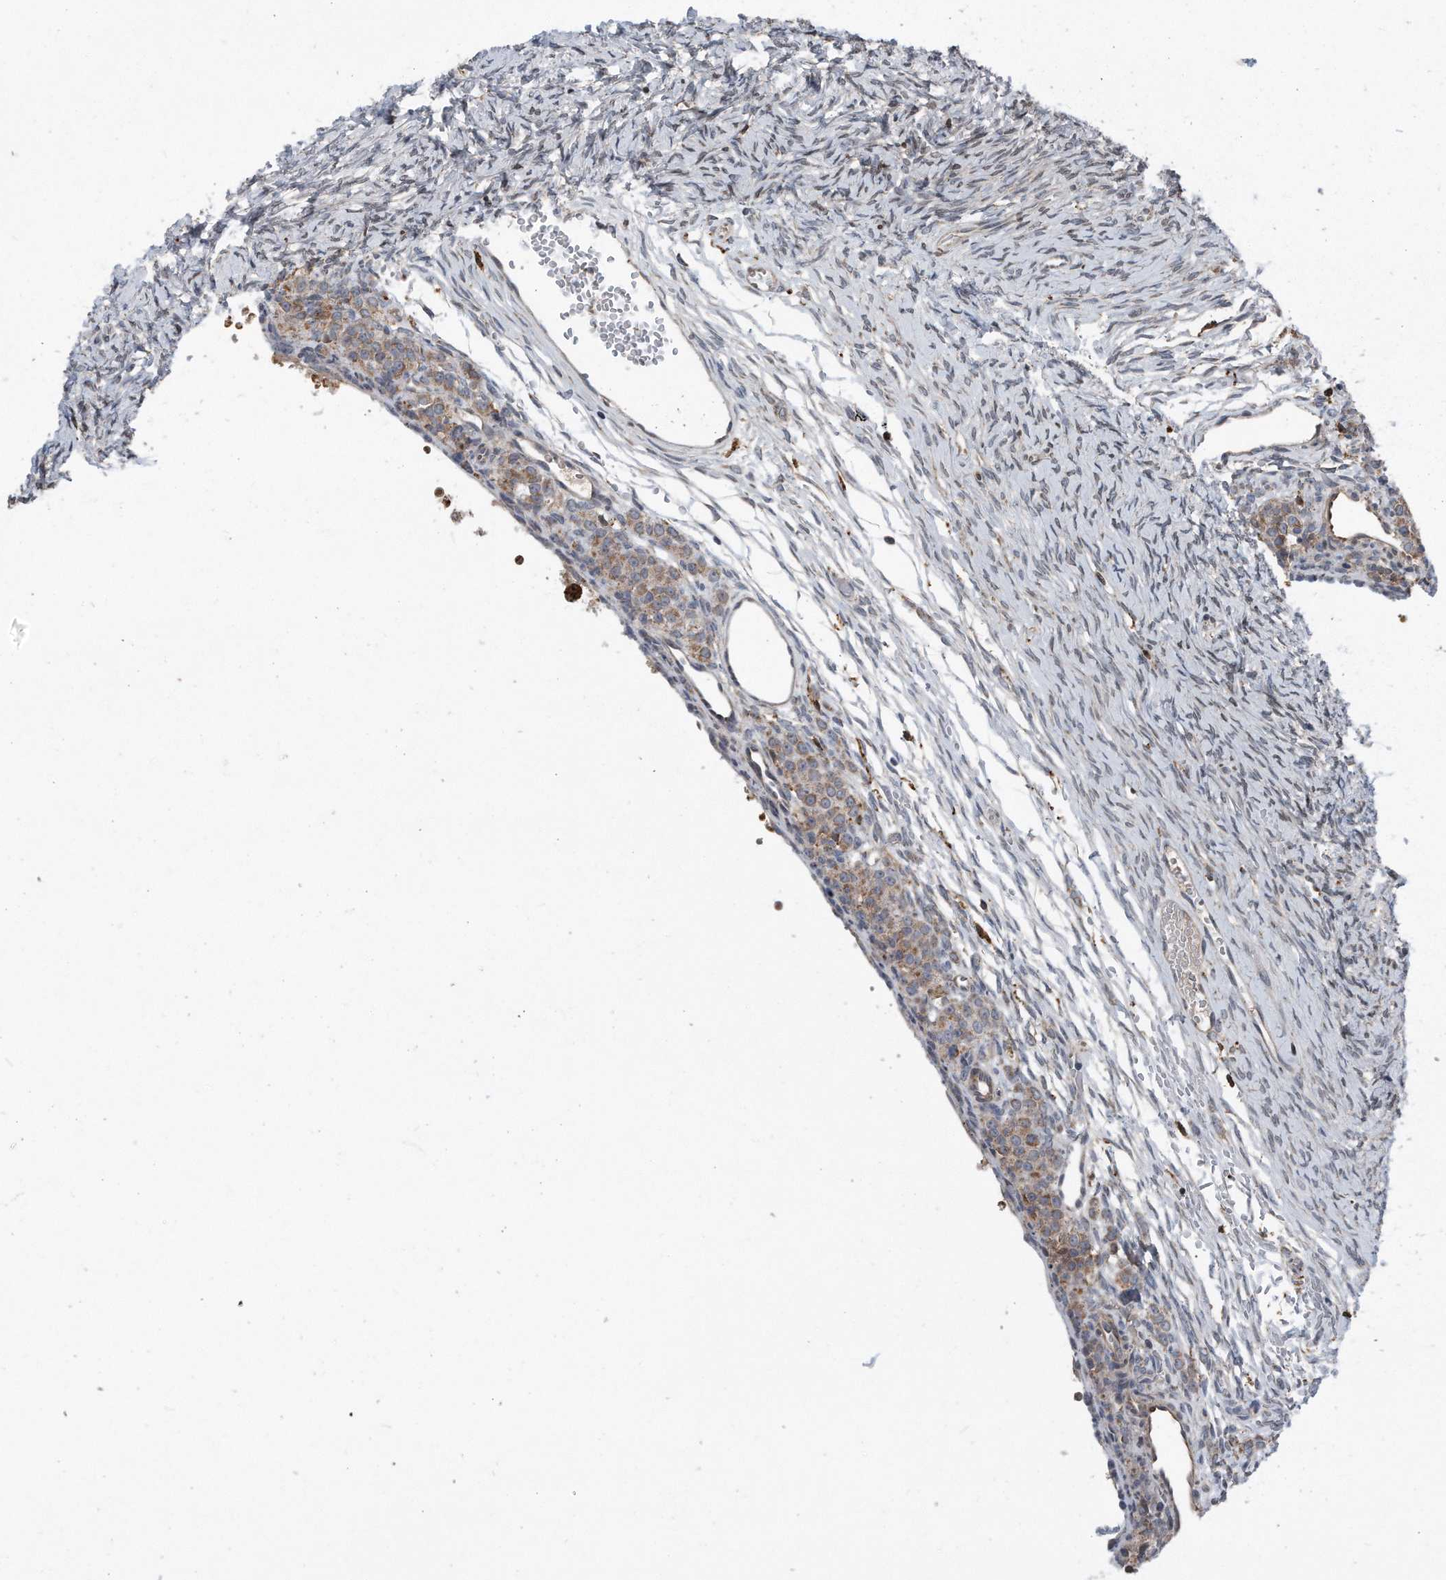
{"staining": {"intensity": "weak", "quantity": "<25%", "location": "cytoplasmic/membranous,nuclear"}, "tissue": "ovary", "cell_type": "Ovarian stroma cells", "image_type": "normal", "snomed": [{"axis": "morphology", "description": "Adenocarcinoma, NOS"}, {"axis": "topography", "description": "Endometrium"}], "caption": "A photomicrograph of ovary stained for a protein shows no brown staining in ovarian stroma cells. The staining is performed using DAB brown chromogen with nuclei counter-stained in using hematoxylin.", "gene": "DST", "patient": {"sex": "female", "age": 32}}